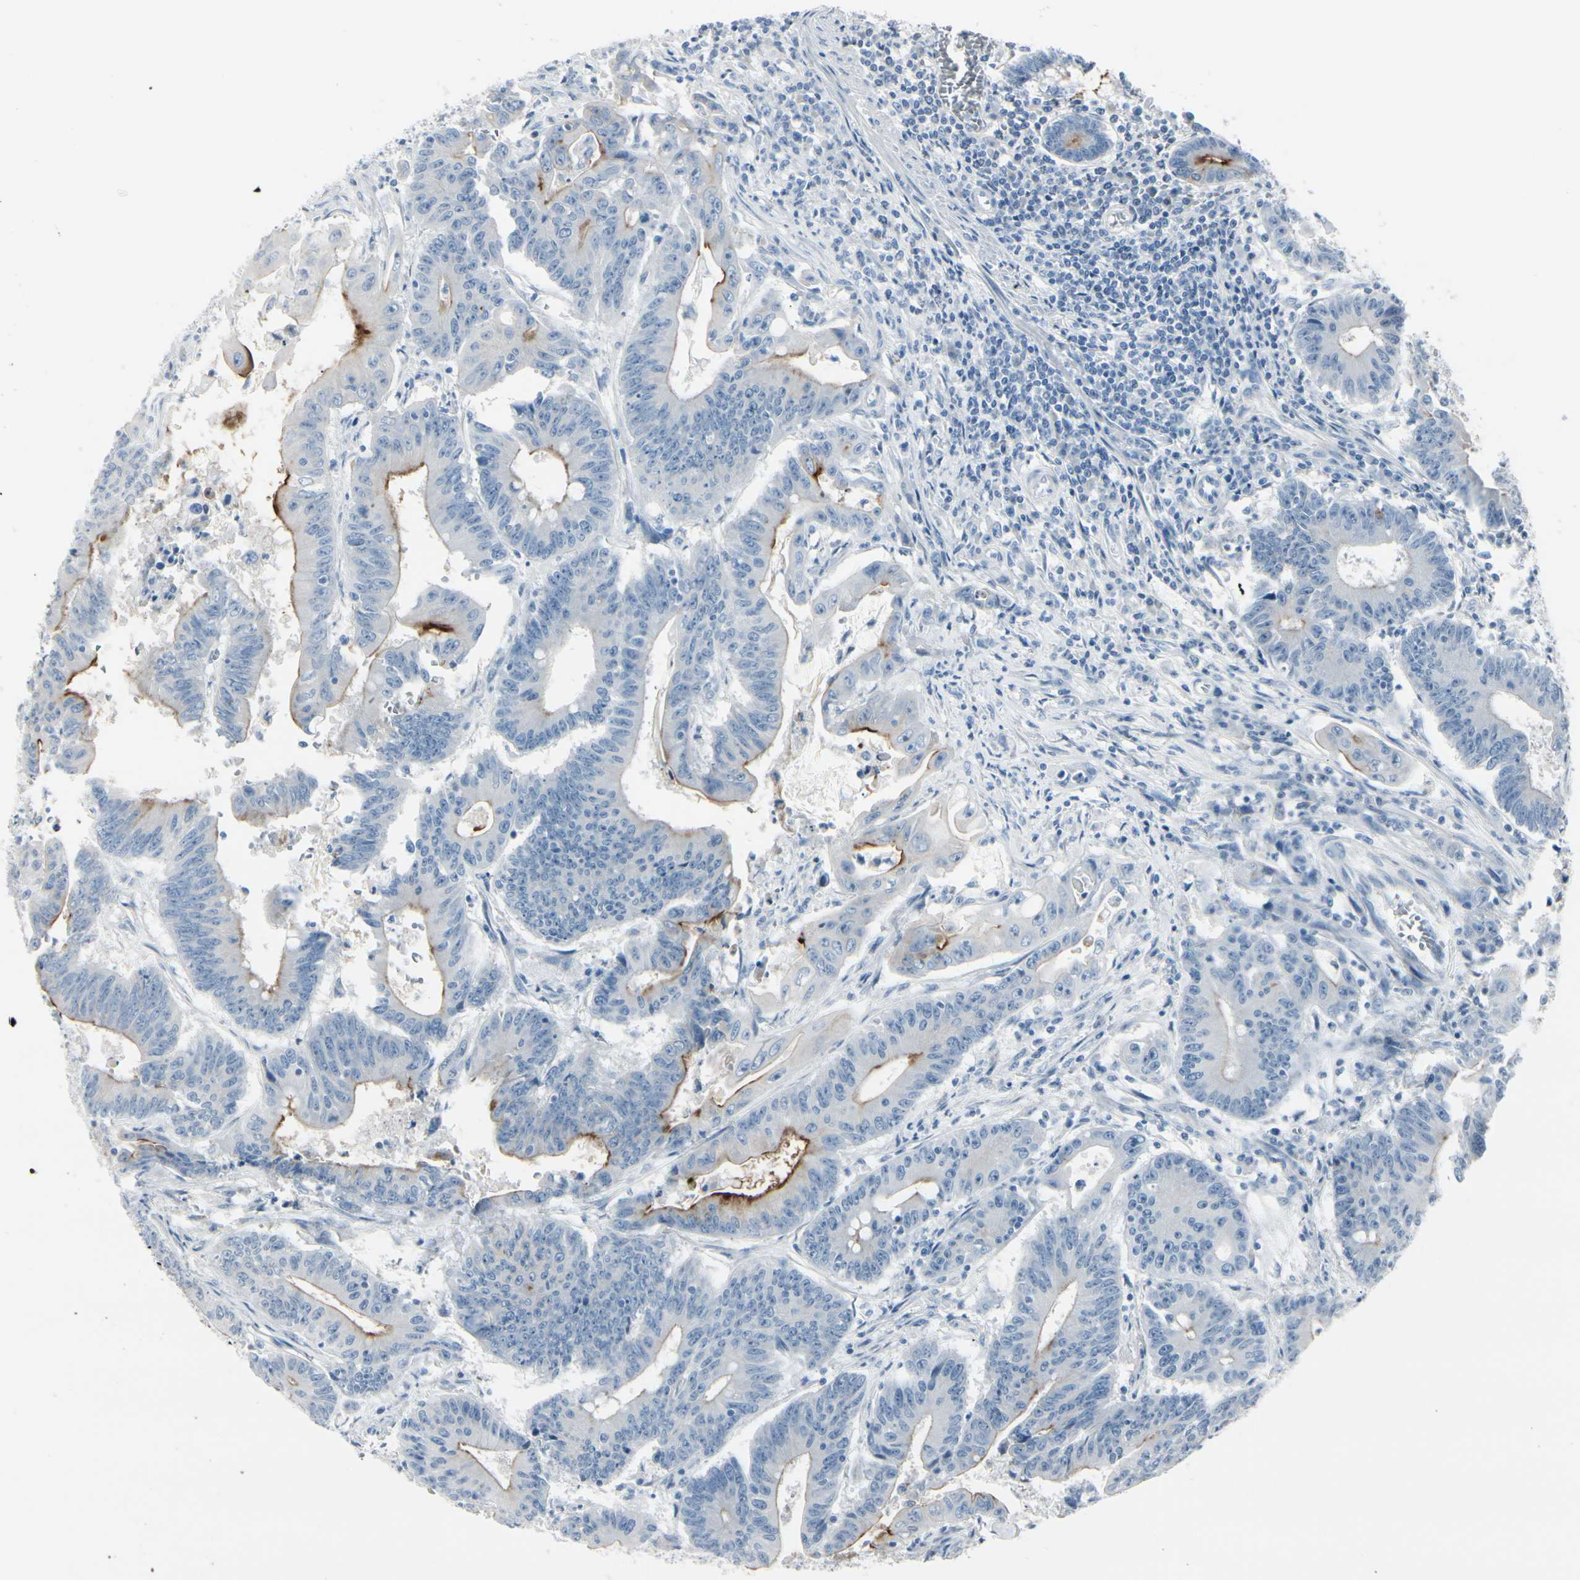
{"staining": {"intensity": "moderate", "quantity": "25%-75%", "location": "cytoplasmic/membranous"}, "tissue": "colorectal cancer", "cell_type": "Tumor cells", "image_type": "cancer", "snomed": [{"axis": "morphology", "description": "Adenocarcinoma, NOS"}, {"axis": "topography", "description": "Colon"}], "caption": "Protein staining of adenocarcinoma (colorectal) tissue exhibits moderate cytoplasmic/membranous positivity in about 25%-75% of tumor cells.", "gene": "CDHR5", "patient": {"sex": "male", "age": 45}}